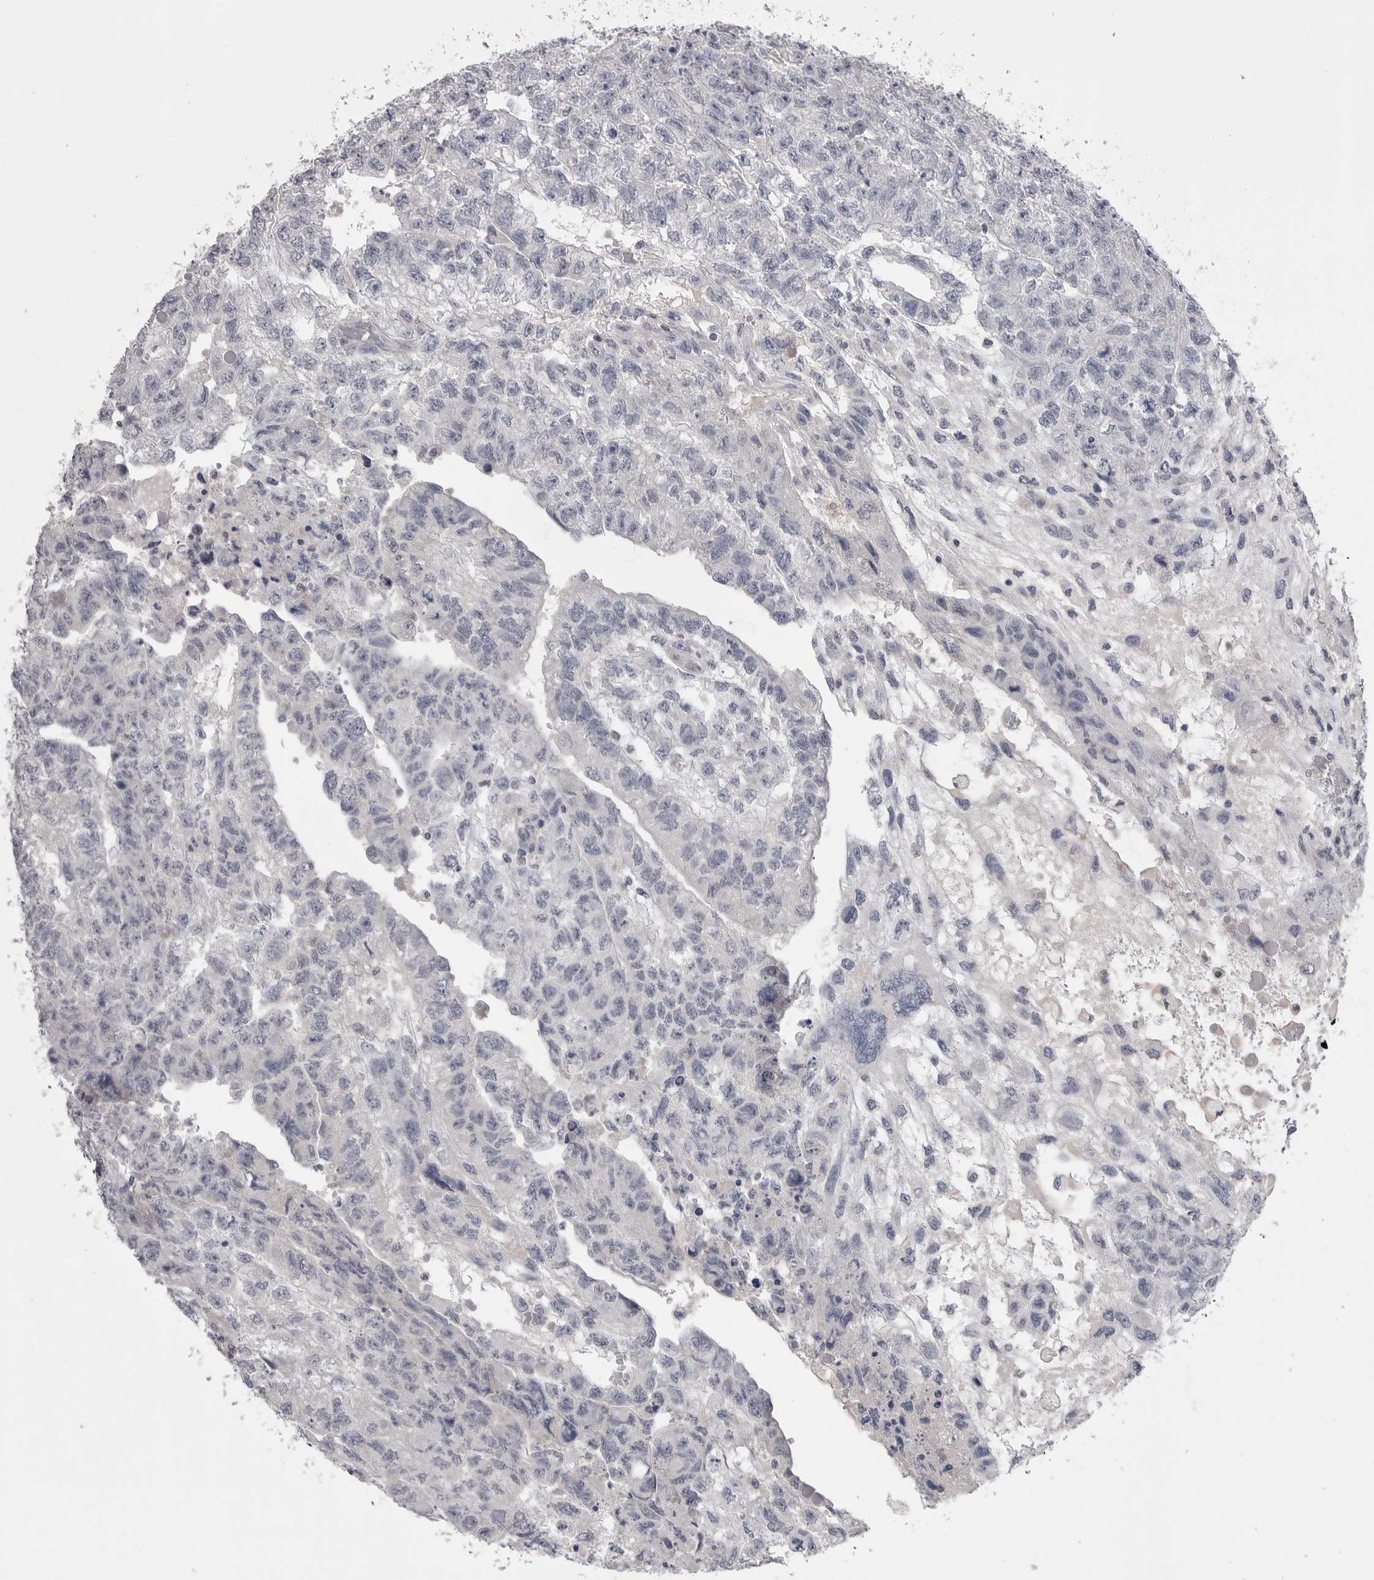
{"staining": {"intensity": "negative", "quantity": "none", "location": "none"}, "tissue": "testis cancer", "cell_type": "Tumor cells", "image_type": "cancer", "snomed": [{"axis": "morphology", "description": "Carcinoma, Embryonal, NOS"}, {"axis": "topography", "description": "Testis"}], "caption": "An image of testis cancer stained for a protein demonstrates no brown staining in tumor cells.", "gene": "DLGAP3", "patient": {"sex": "male", "age": 36}}